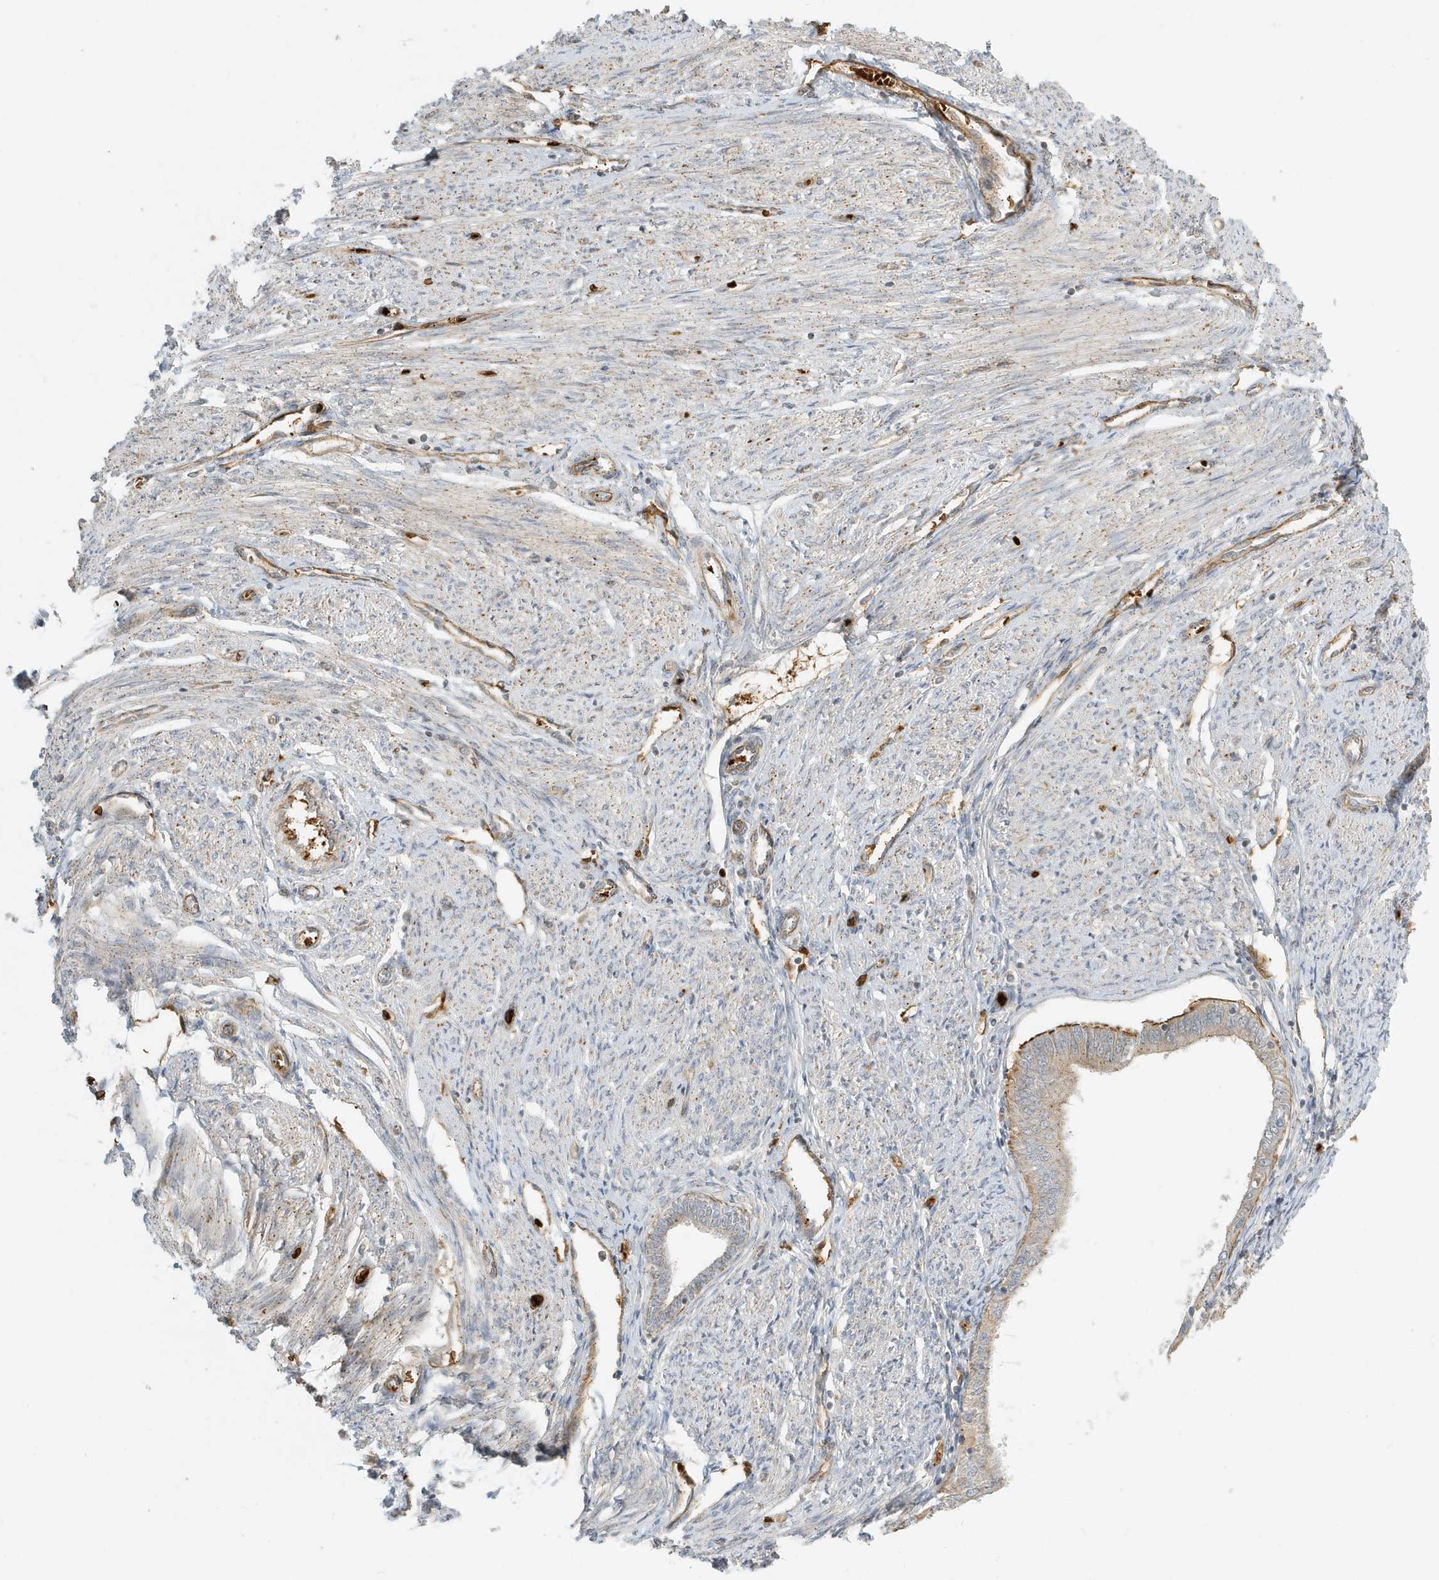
{"staining": {"intensity": "strong", "quantity": ">75%", "location": "cytoplasmic/membranous"}, "tissue": "endometrial cancer", "cell_type": "Tumor cells", "image_type": "cancer", "snomed": [{"axis": "morphology", "description": "Adenocarcinoma, NOS"}, {"axis": "topography", "description": "Endometrium"}], "caption": "Protein staining of adenocarcinoma (endometrial) tissue reveals strong cytoplasmic/membranous staining in approximately >75% of tumor cells. (brown staining indicates protein expression, while blue staining denotes nuclei).", "gene": "FYCO1", "patient": {"sex": "female", "age": 58}}